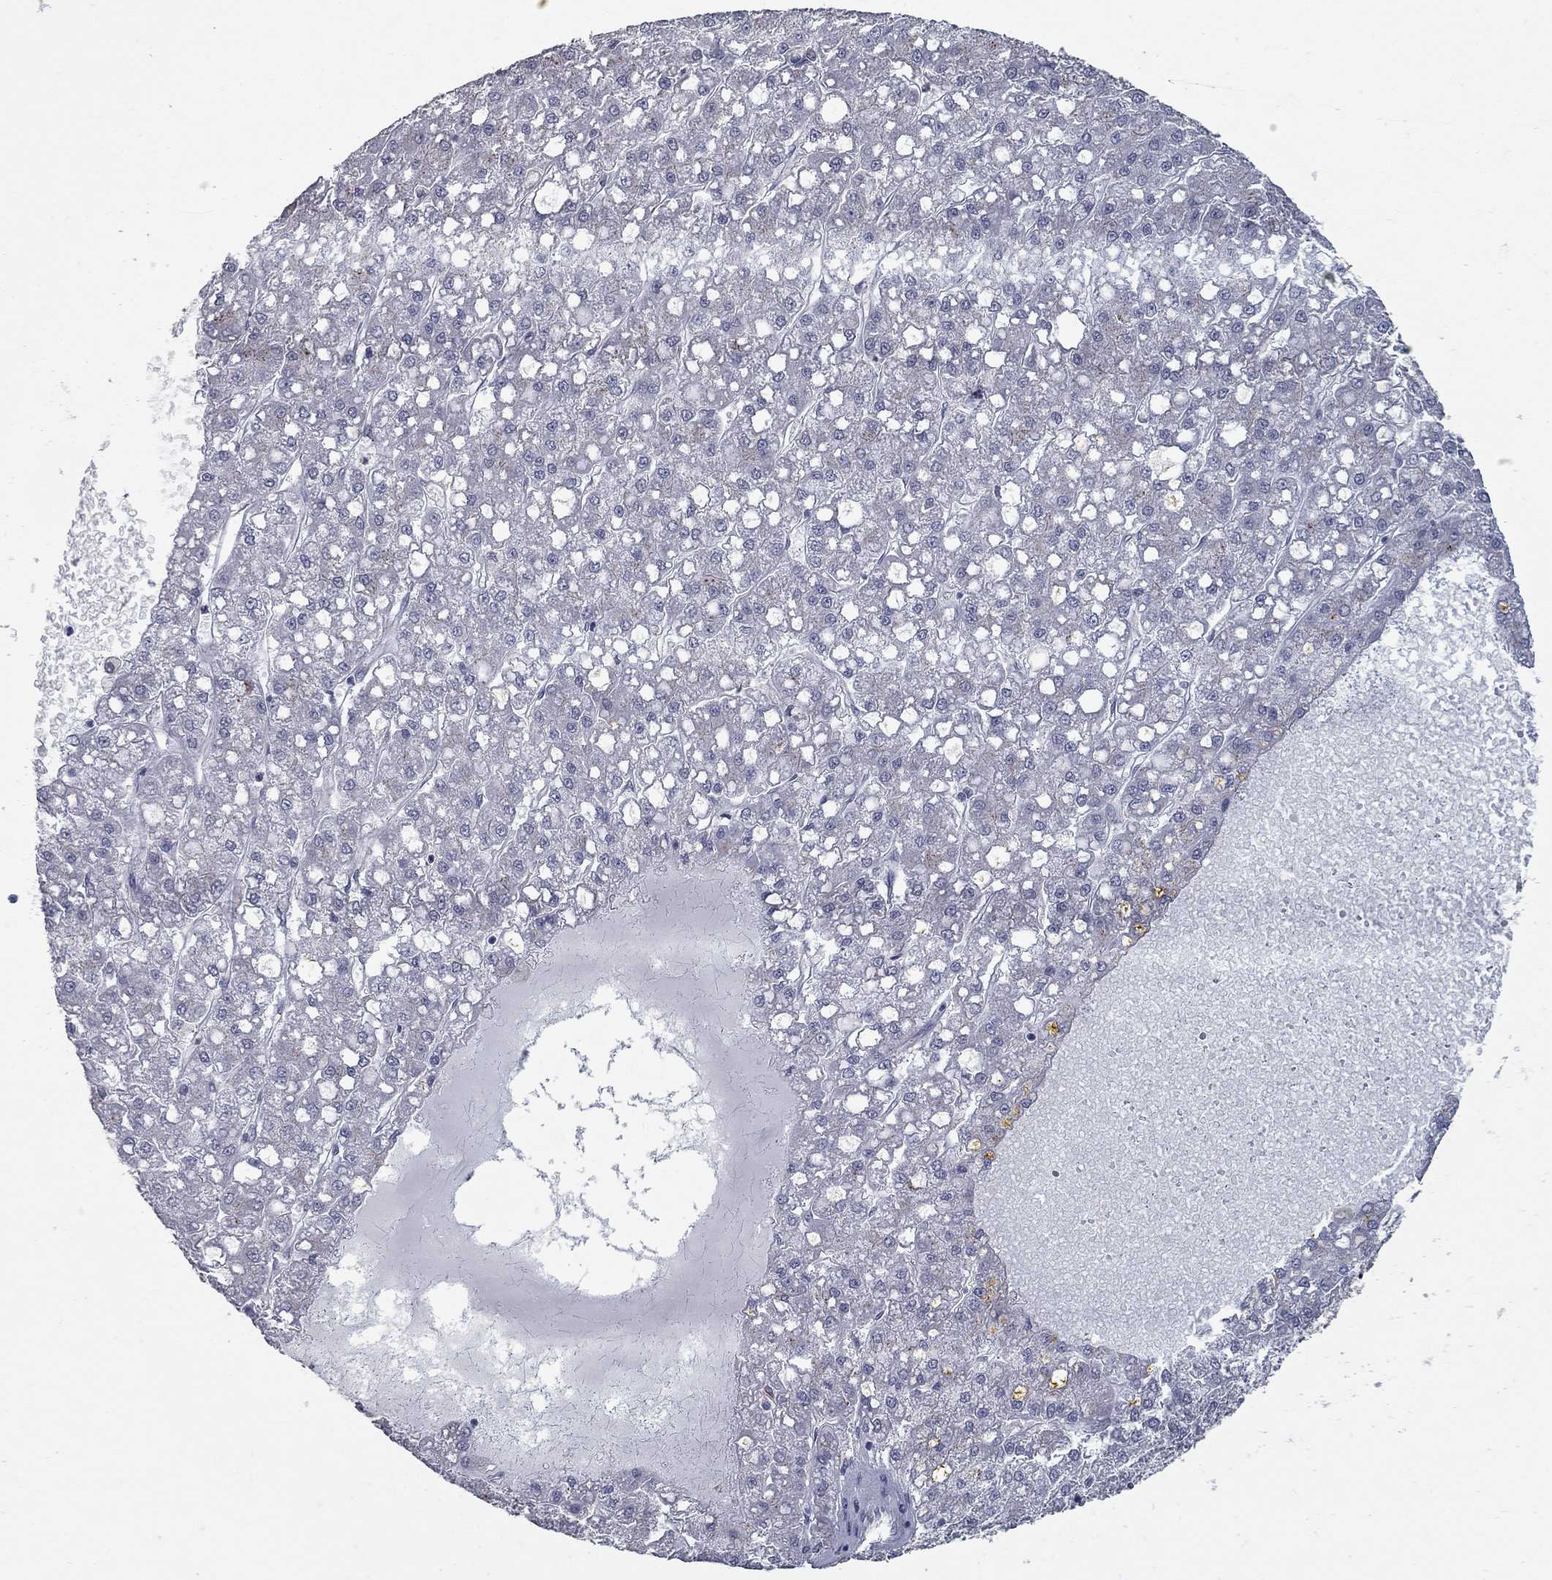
{"staining": {"intensity": "negative", "quantity": "none", "location": "none"}, "tissue": "liver cancer", "cell_type": "Tumor cells", "image_type": "cancer", "snomed": [{"axis": "morphology", "description": "Carcinoma, Hepatocellular, NOS"}, {"axis": "topography", "description": "Liver"}], "caption": "A photomicrograph of human hepatocellular carcinoma (liver) is negative for staining in tumor cells.", "gene": "KIAA0319L", "patient": {"sex": "male", "age": 67}}